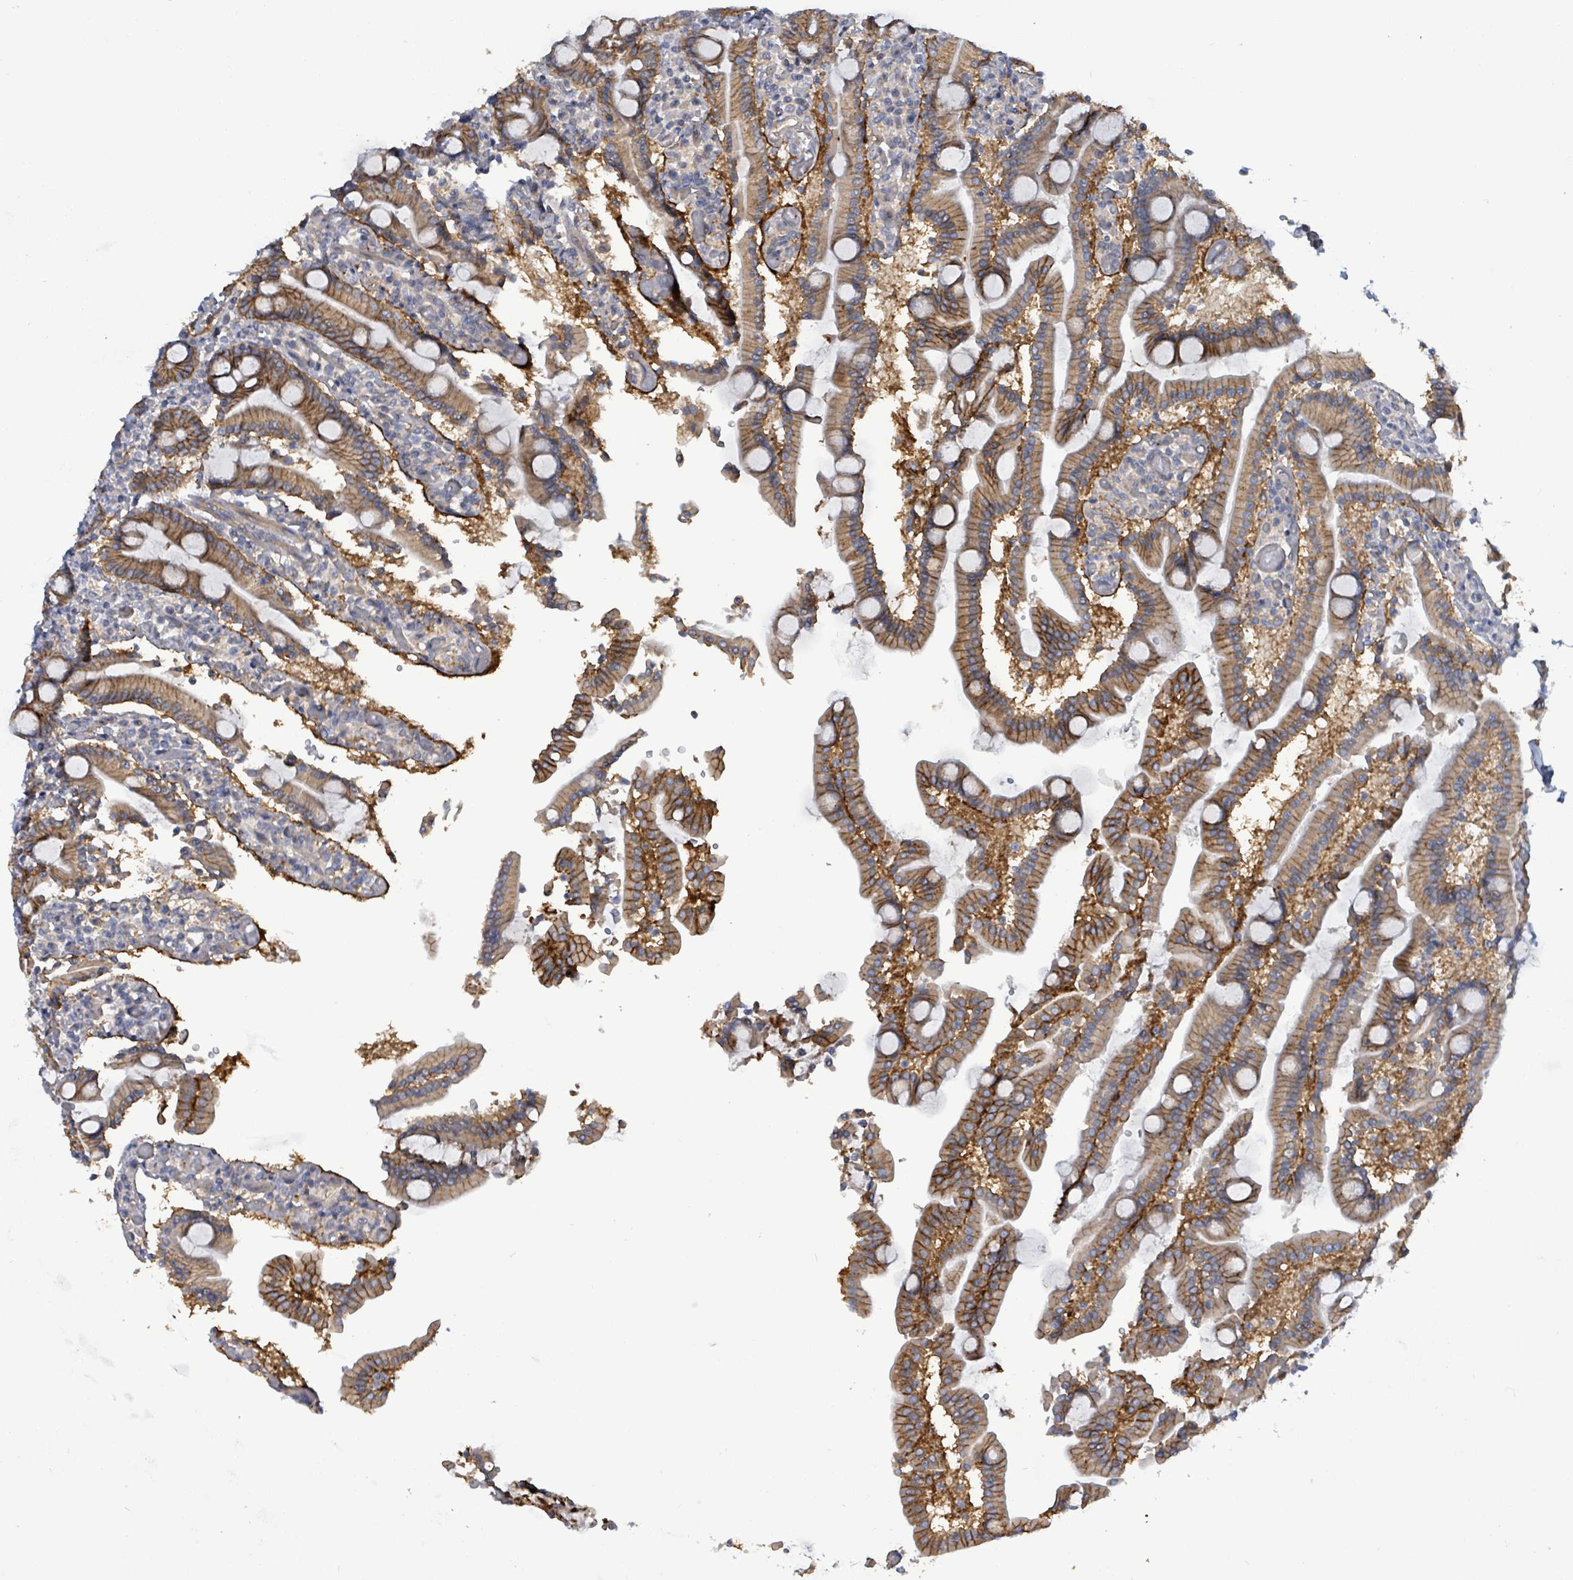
{"staining": {"intensity": "strong", "quantity": ">75%", "location": "cytoplasmic/membranous"}, "tissue": "duodenum", "cell_type": "Glandular cells", "image_type": "normal", "snomed": [{"axis": "morphology", "description": "Normal tissue, NOS"}, {"axis": "topography", "description": "Duodenum"}], "caption": "Immunohistochemical staining of unremarkable human duodenum shows strong cytoplasmic/membranous protein staining in about >75% of glandular cells. (IHC, brightfield microscopy, high magnification).", "gene": "HRAS", "patient": {"sex": "male", "age": 55}}